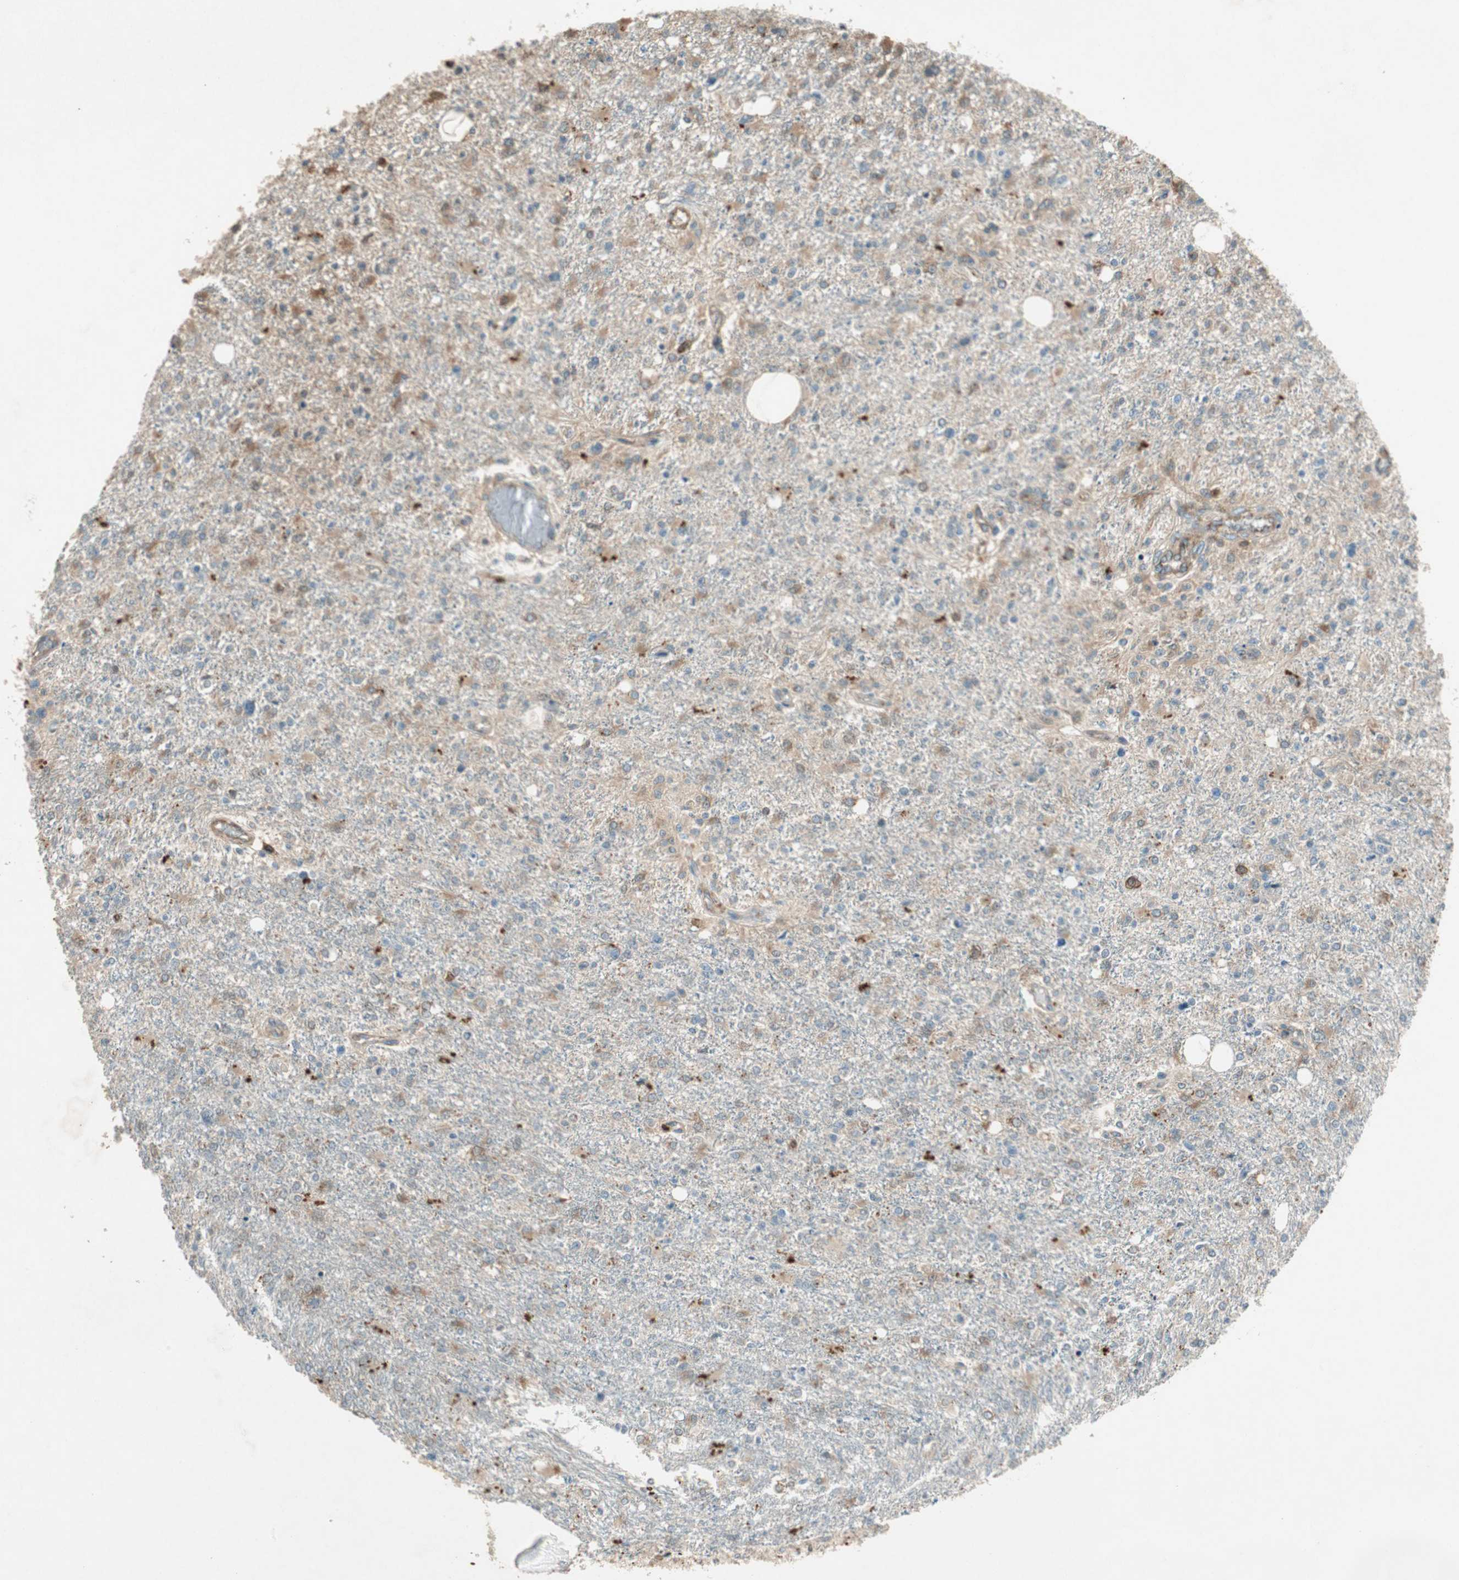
{"staining": {"intensity": "moderate", "quantity": ">75%", "location": "cytoplasmic/membranous"}, "tissue": "glioma", "cell_type": "Tumor cells", "image_type": "cancer", "snomed": [{"axis": "morphology", "description": "Glioma, malignant, High grade"}, {"axis": "topography", "description": "Cerebral cortex"}], "caption": "Protein analysis of glioma tissue exhibits moderate cytoplasmic/membranous expression in approximately >75% of tumor cells.", "gene": "CHADL", "patient": {"sex": "male", "age": 76}}